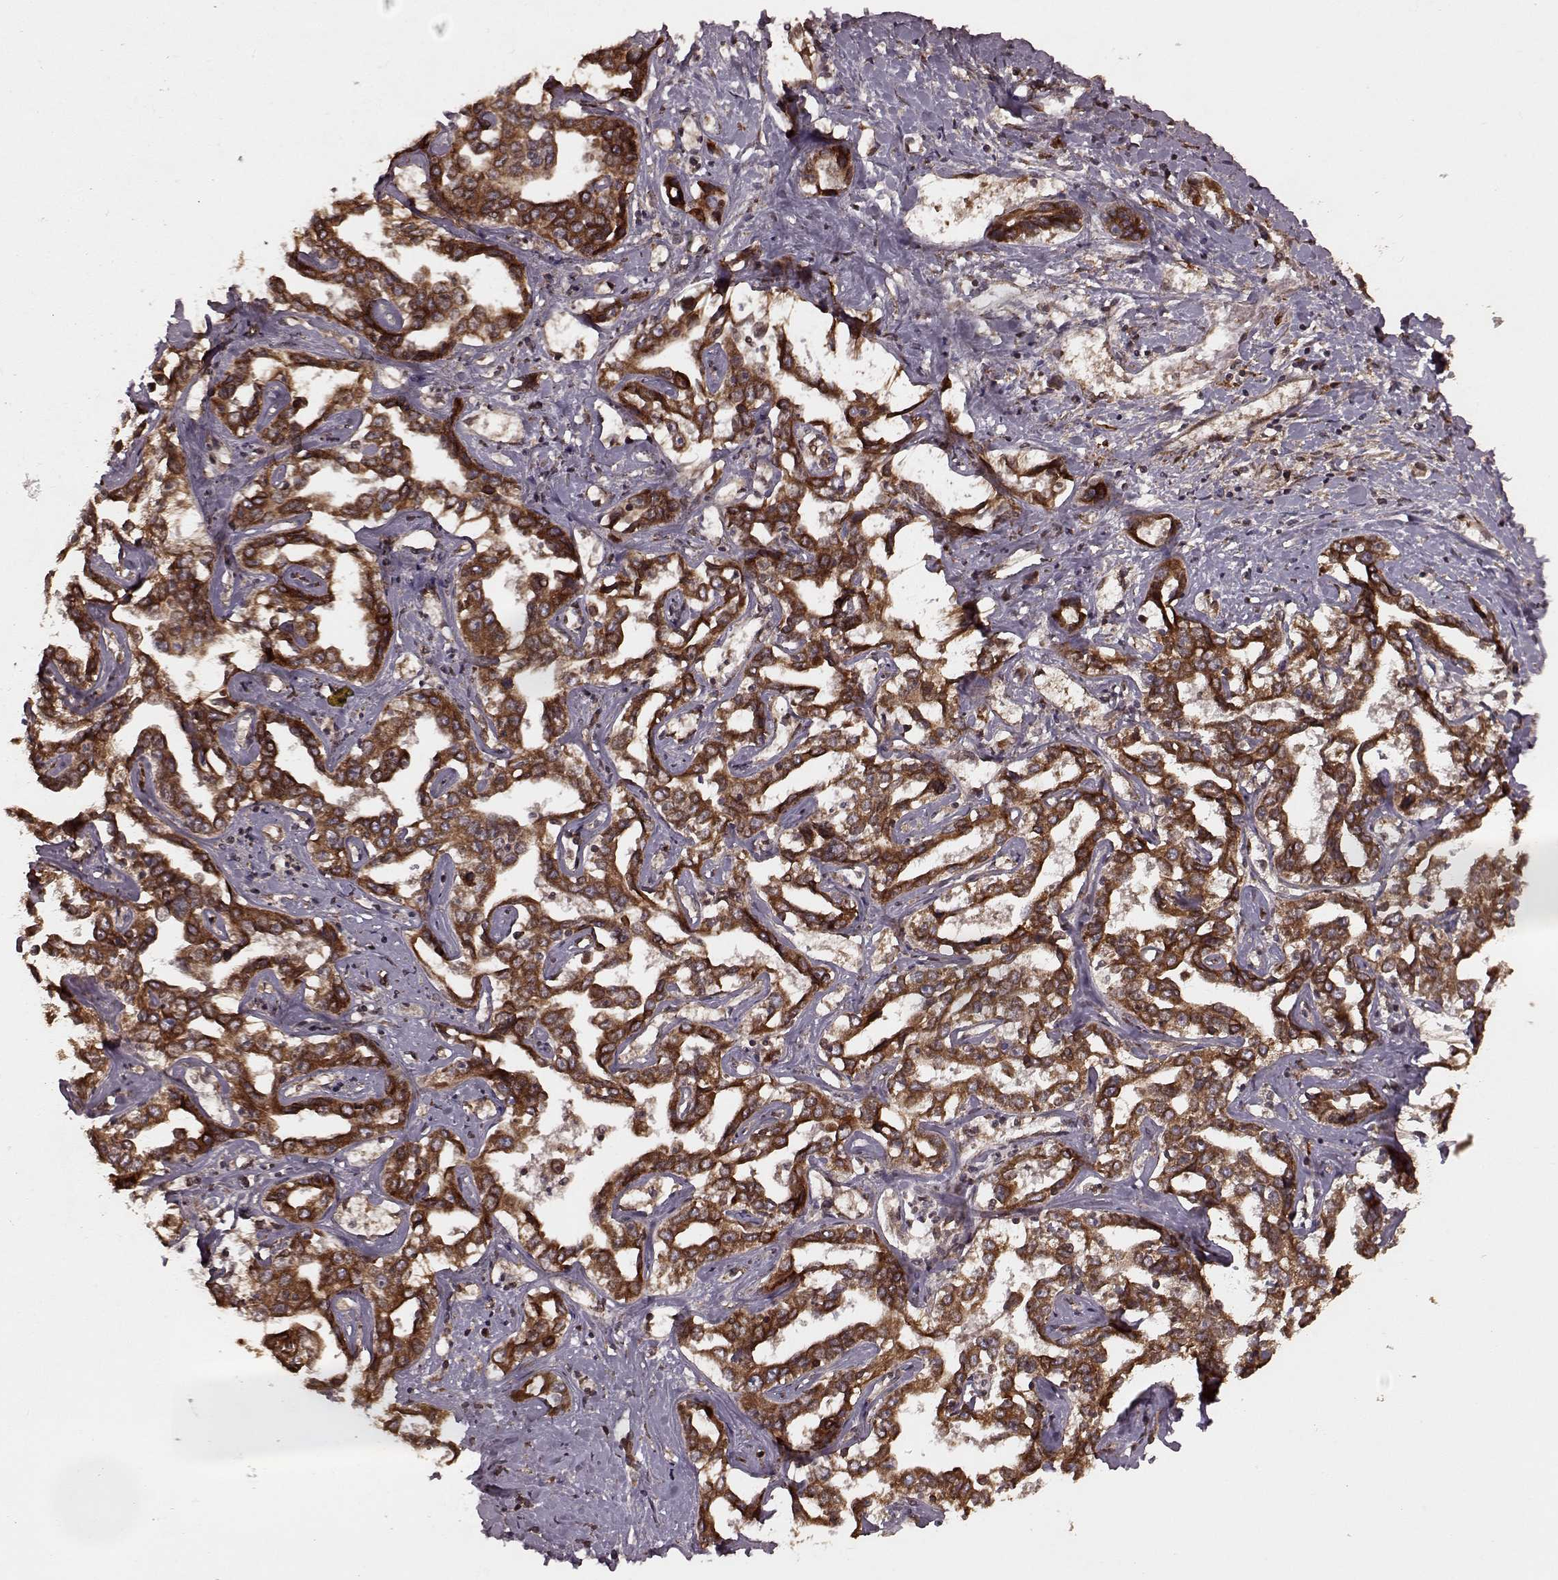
{"staining": {"intensity": "strong", "quantity": ">75%", "location": "cytoplasmic/membranous"}, "tissue": "liver cancer", "cell_type": "Tumor cells", "image_type": "cancer", "snomed": [{"axis": "morphology", "description": "Cholangiocarcinoma"}, {"axis": "topography", "description": "Liver"}], "caption": "Human liver cancer (cholangiocarcinoma) stained for a protein (brown) displays strong cytoplasmic/membranous positive positivity in approximately >75% of tumor cells.", "gene": "AGPAT1", "patient": {"sex": "male", "age": 59}}